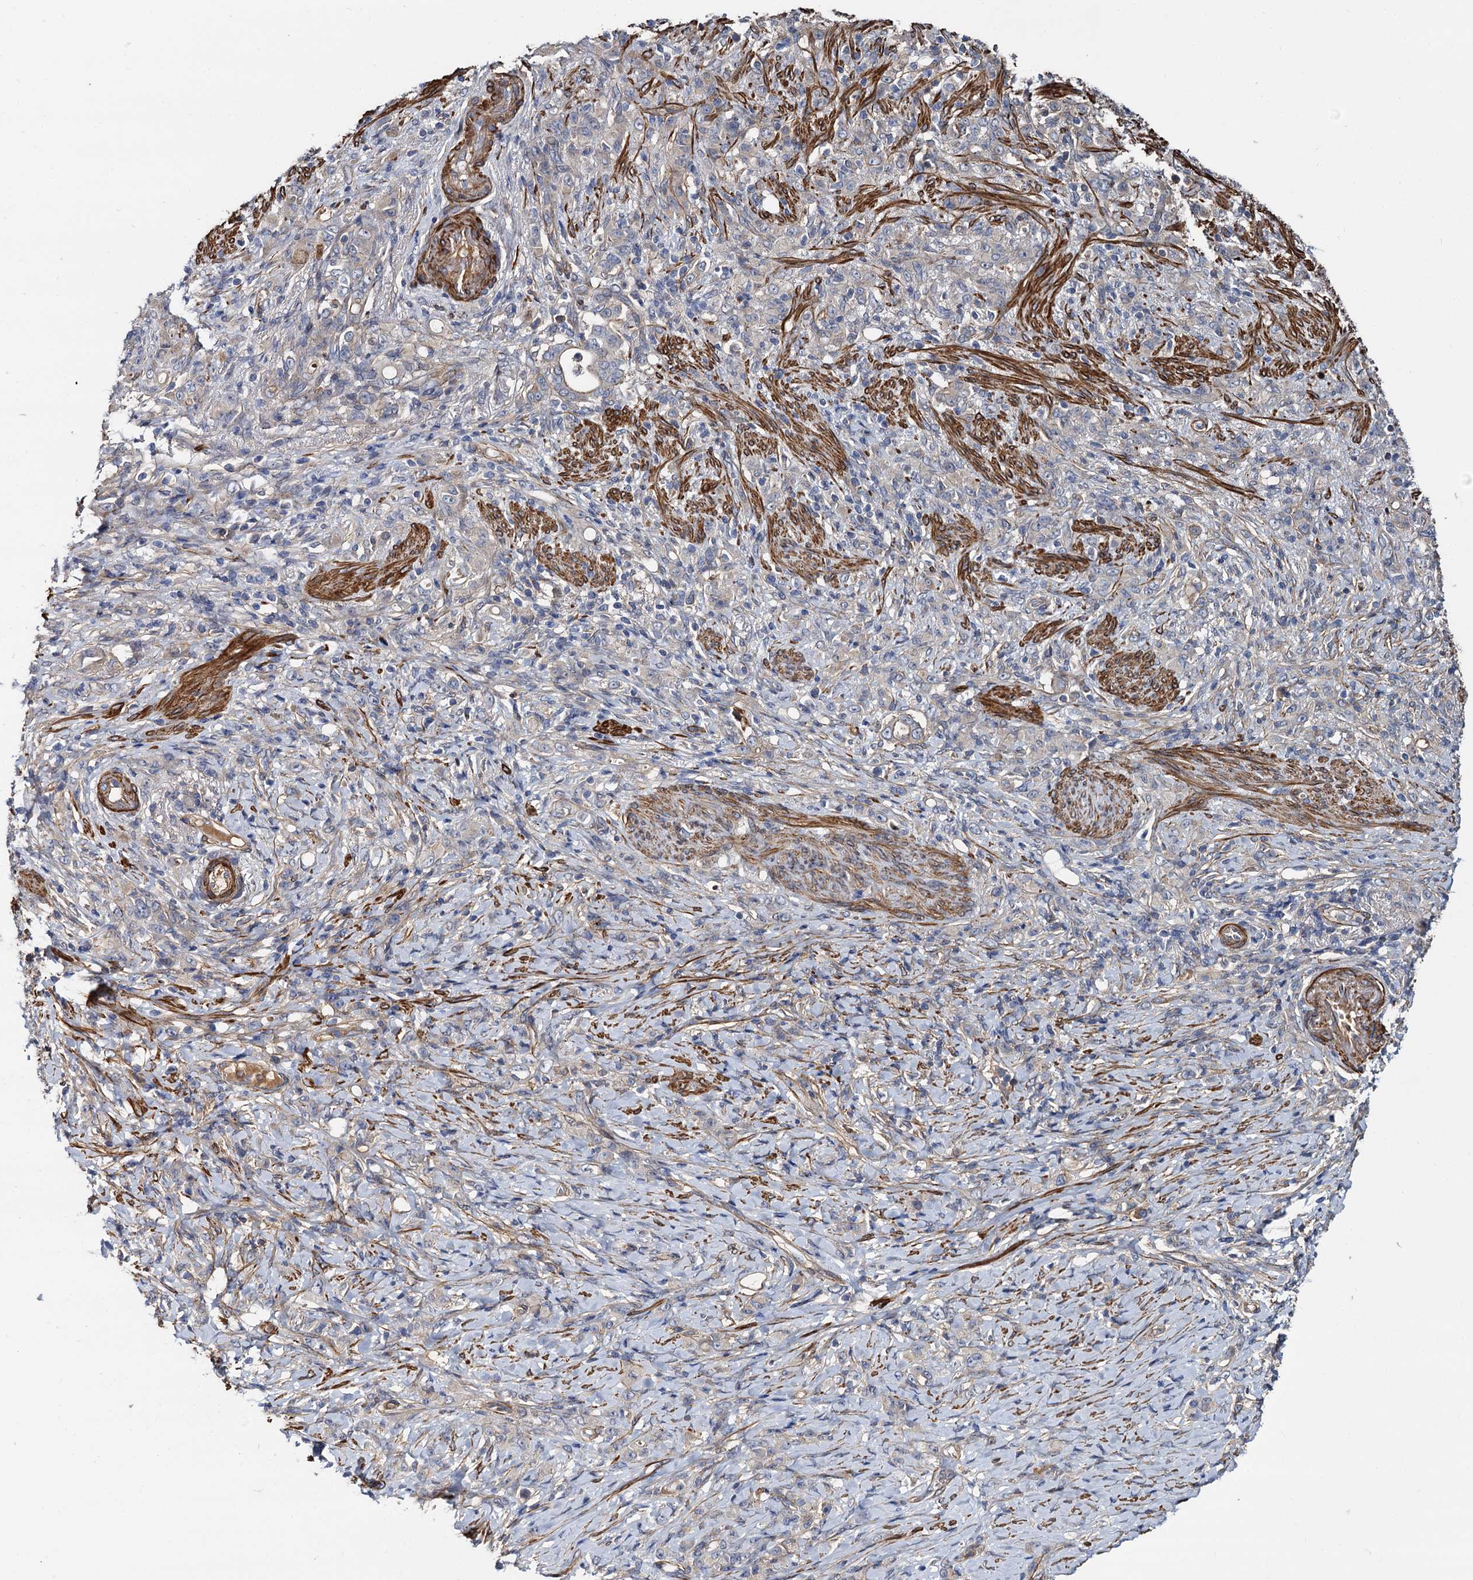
{"staining": {"intensity": "negative", "quantity": "none", "location": "none"}, "tissue": "stomach cancer", "cell_type": "Tumor cells", "image_type": "cancer", "snomed": [{"axis": "morphology", "description": "Adenocarcinoma, NOS"}, {"axis": "topography", "description": "Stomach"}], "caption": "A high-resolution micrograph shows immunohistochemistry staining of stomach cancer, which reveals no significant positivity in tumor cells.", "gene": "ISM2", "patient": {"sex": "female", "age": 79}}